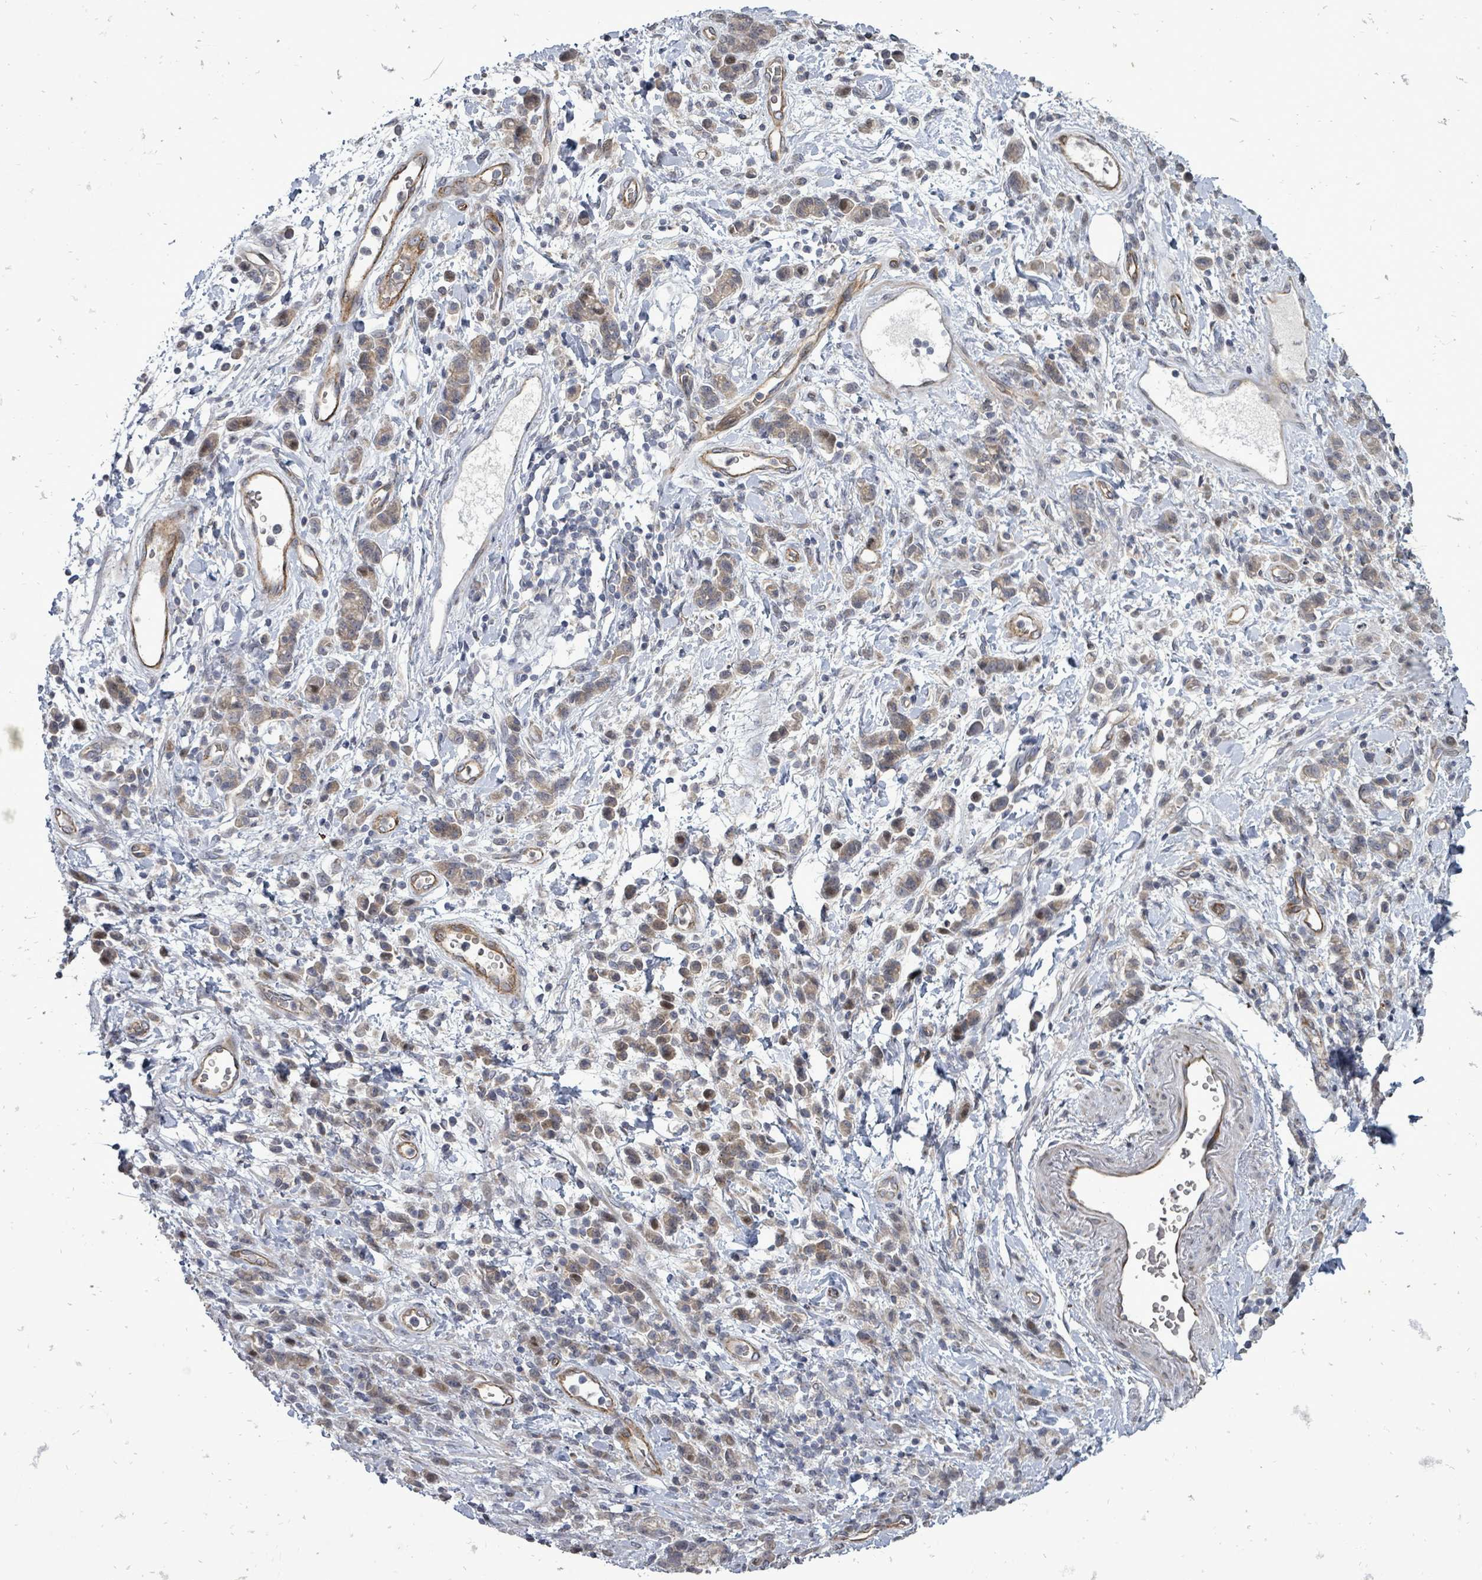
{"staining": {"intensity": "moderate", "quantity": ">75%", "location": "cytoplasmic/membranous"}, "tissue": "stomach cancer", "cell_type": "Tumor cells", "image_type": "cancer", "snomed": [{"axis": "morphology", "description": "Adenocarcinoma, NOS"}, {"axis": "topography", "description": "Stomach"}], "caption": "The image exhibits a brown stain indicating the presence of a protein in the cytoplasmic/membranous of tumor cells in stomach cancer (adenocarcinoma).", "gene": "RALGAPB", "patient": {"sex": "male", "age": 77}}